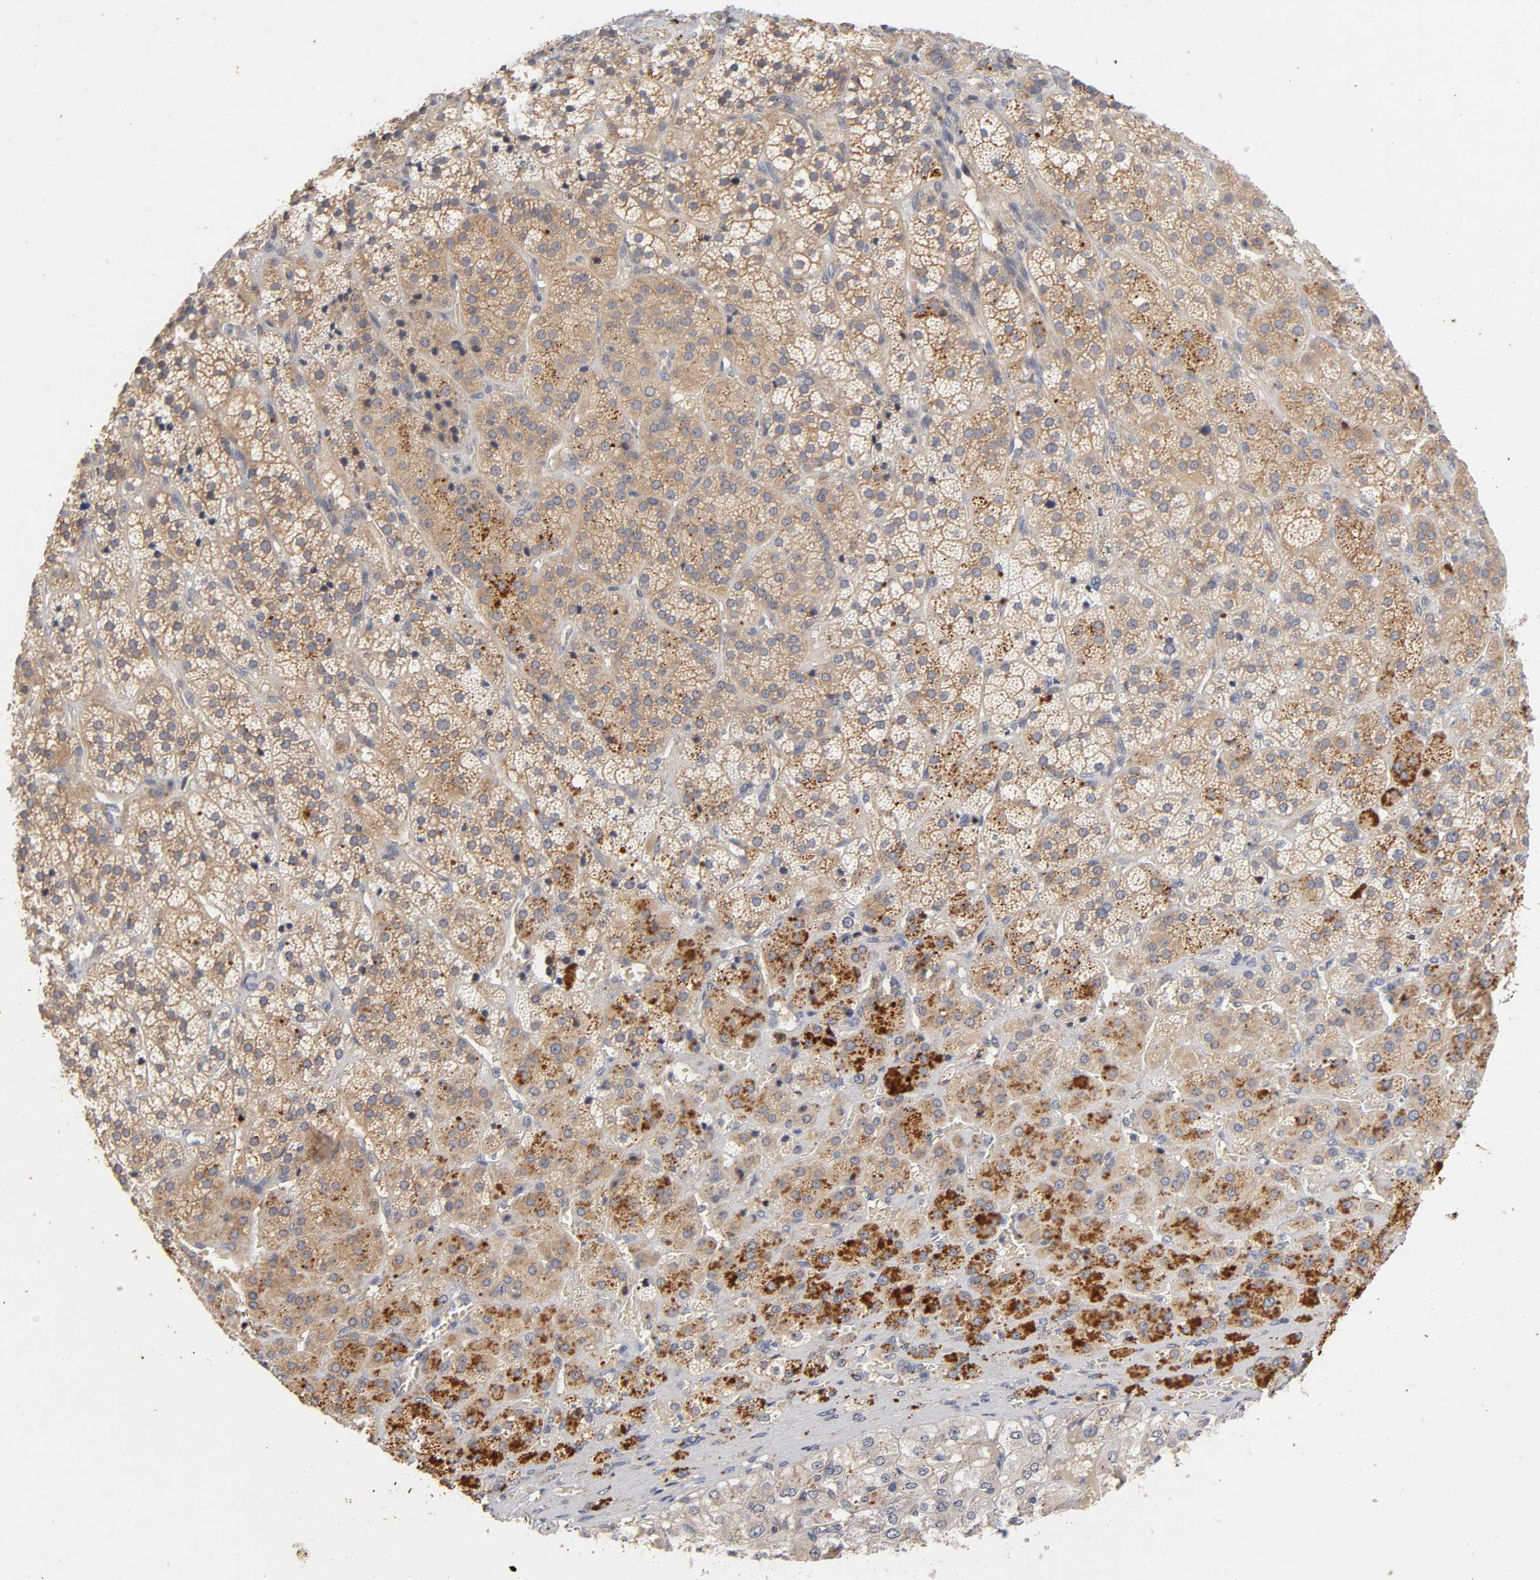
{"staining": {"intensity": "strong", "quantity": ">75%", "location": "cytoplasmic/membranous"}, "tissue": "adrenal gland", "cell_type": "Glandular cells", "image_type": "normal", "snomed": [{"axis": "morphology", "description": "Normal tissue, NOS"}, {"axis": "topography", "description": "Adrenal gland"}], "caption": "IHC (DAB) staining of normal adrenal gland exhibits strong cytoplasmic/membranous protein expression in approximately >75% of glandular cells. The protein is shown in brown color, while the nuclei are stained blue.", "gene": "PDZD11", "patient": {"sex": "female", "age": 71}}